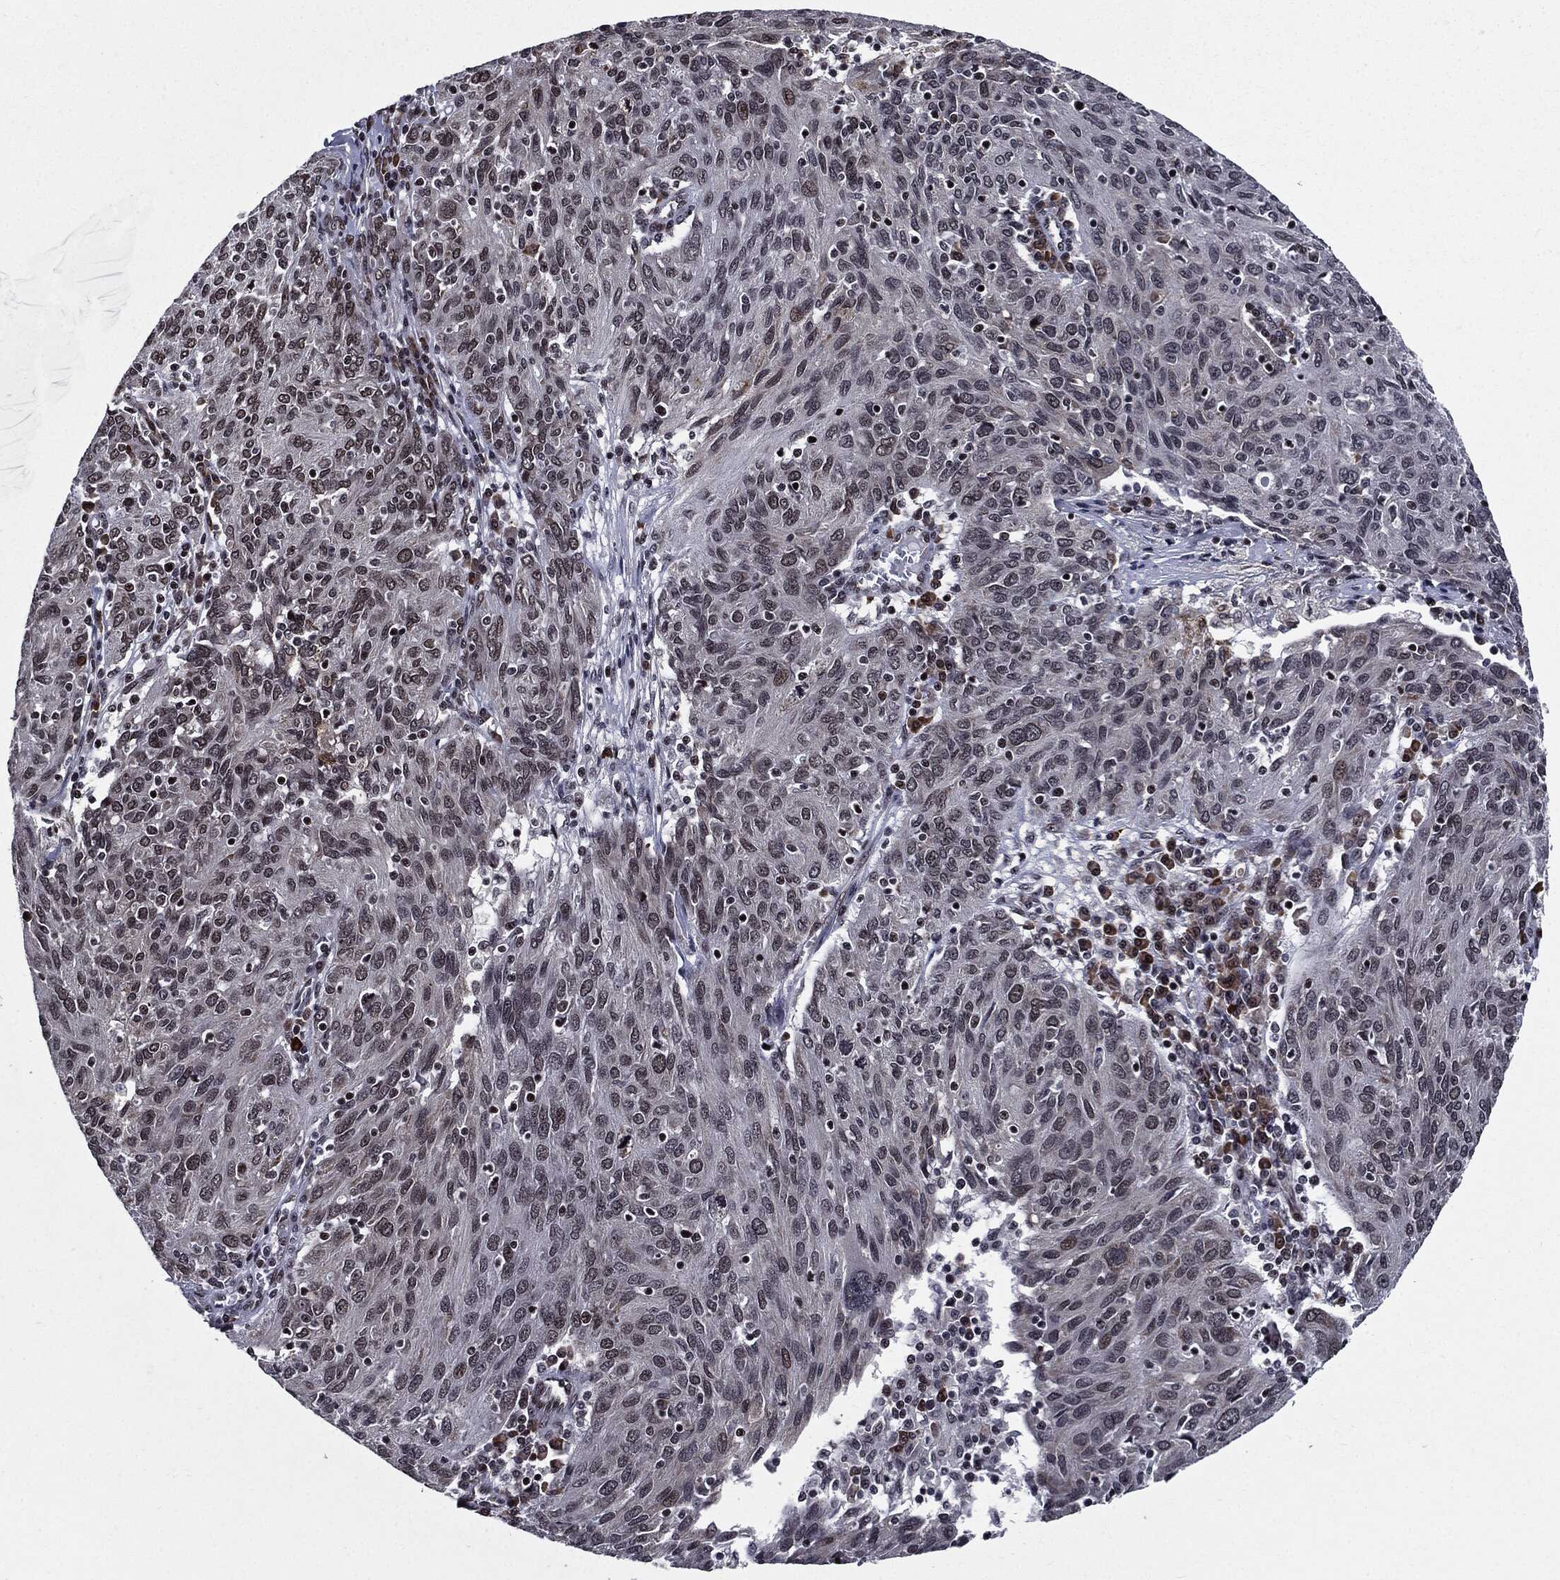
{"staining": {"intensity": "moderate", "quantity": "25%-75%", "location": "nuclear"}, "tissue": "ovarian cancer", "cell_type": "Tumor cells", "image_type": "cancer", "snomed": [{"axis": "morphology", "description": "Carcinoma, endometroid"}, {"axis": "topography", "description": "Ovary"}], "caption": "High-power microscopy captured an immunohistochemistry micrograph of ovarian endometroid carcinoma, revealing moderate nuclear expression in about 25%-75% of tumor cells.", "gene": "ZFP91", "patient": {"sex": "female", "age": 50}}